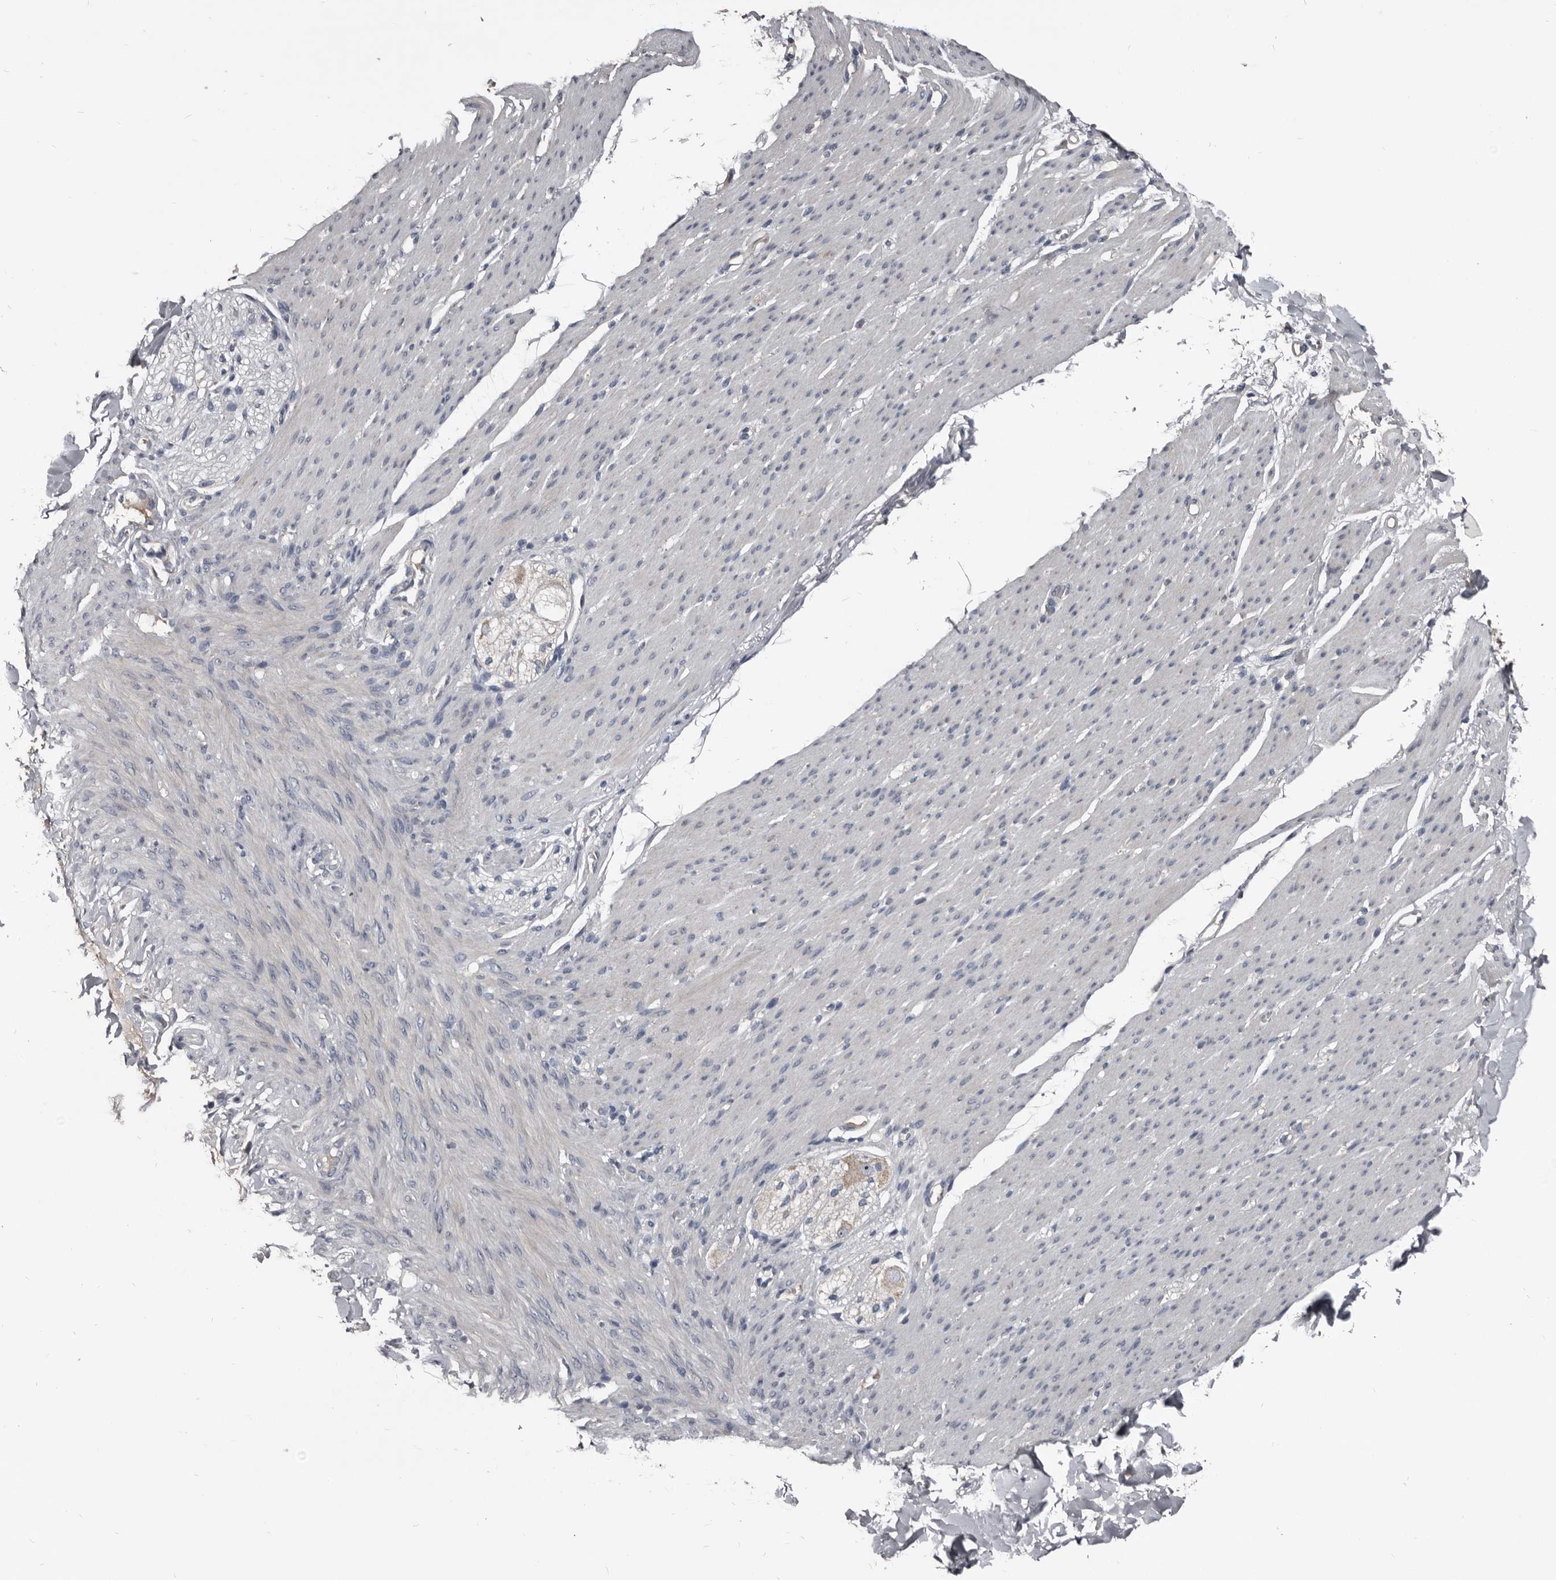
{"staining": {"intensity": "weak", "quantity": "<25%", "location": "cytoplasmic/membranous"}, "tissue": "smooth muscle", "cell_type": "Smooth muscle cells", "image_type": "normal", "snomed": [{"axis": "morphology", "description": "Normal tissue, NOS"}, {"axis": "topography", "description": "Colon"}, {"axis": "topography", "description": "Peripheral nerve tissue"}], "caption": "Smooth muscle cells show no significant protein expression in normal smooth muscle. Brightfield microscopy of immunohistochemistry (IHC) stained with DAB (brown) and hematoxylin (blue), captured at high magnification.", "gene": "GREB1", "patient": {"sex": "female", "age": 61}}